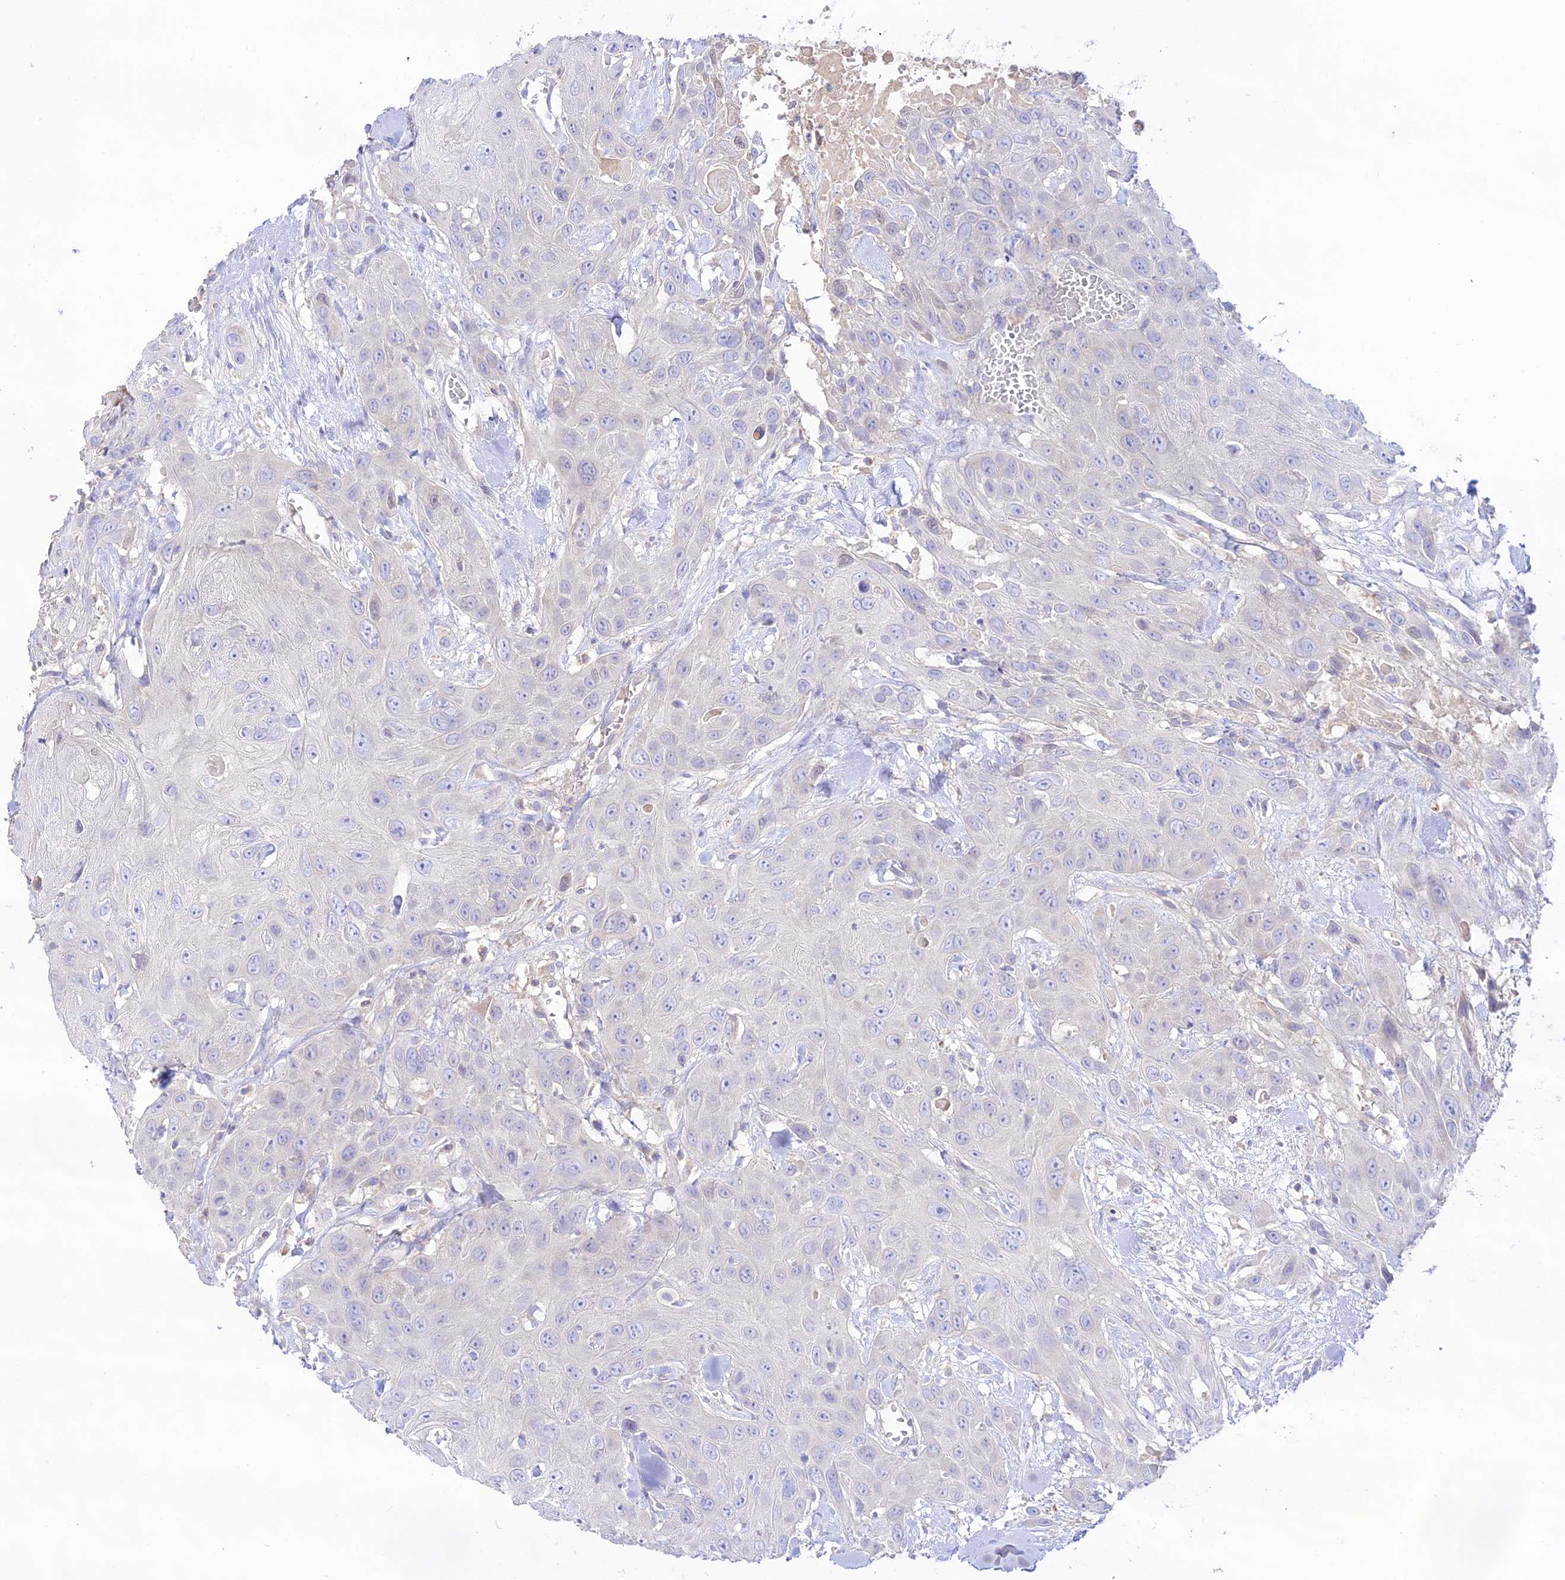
{"staining": {"intensity": "negative", "quantity": "none", "location": "none"}, "tissue": "head and neck cancer", "cell_type": "Tumor cells", "image_type": "cancer", "snomed": [{"axis": "morphology", "description": "Squamous cell carcinoma, NOS"}, {"axis": "topography", "description": "Head-Neck"}], "caption": "Protein analysis of head and neck squamous cell carcinoma exhibits no significant staining in tumor cells.", "gene": "NLRP9", "patient": {"sex": "male", "age": 81}}